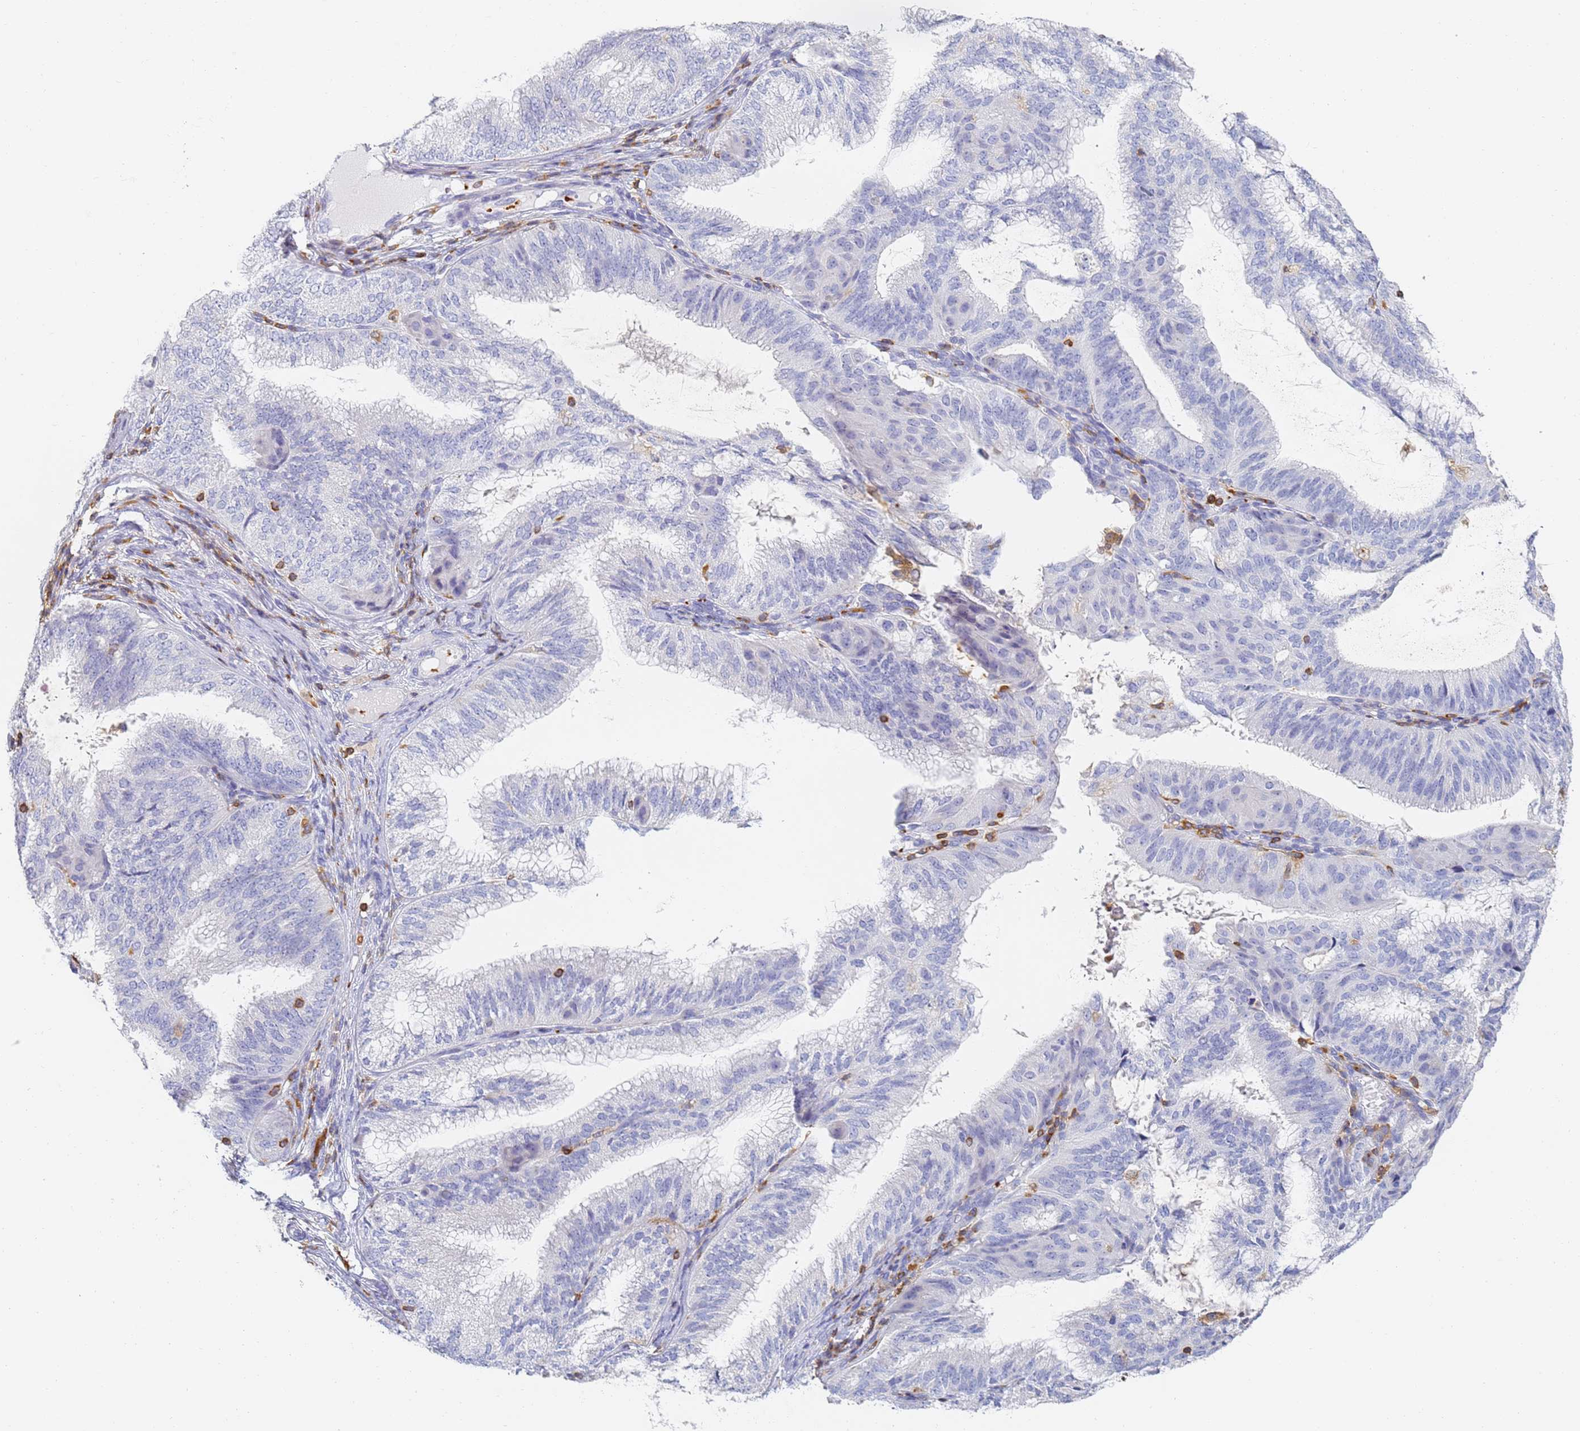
{"staining": {"intensity": "negative", "quantity": "none", "location": "none"}, "tissue": "endometrial cancer", "cell_type": "Tumor cells", "image_type": "cancer", "snomed": [{"axis": "morphology", "description": "Adenocarcinoma, NOS"}, {"axis": "topography", "description": "Endometrium"}], "caption": "A photomicrograph of human adenocarcinoma (endometrial) is negative for staining in tumor cells. (Immunohistochemistry, brightfield microscopy, high magnification).", "gene": "BIN2", "patient": {"sex": "female", "age": 49}}